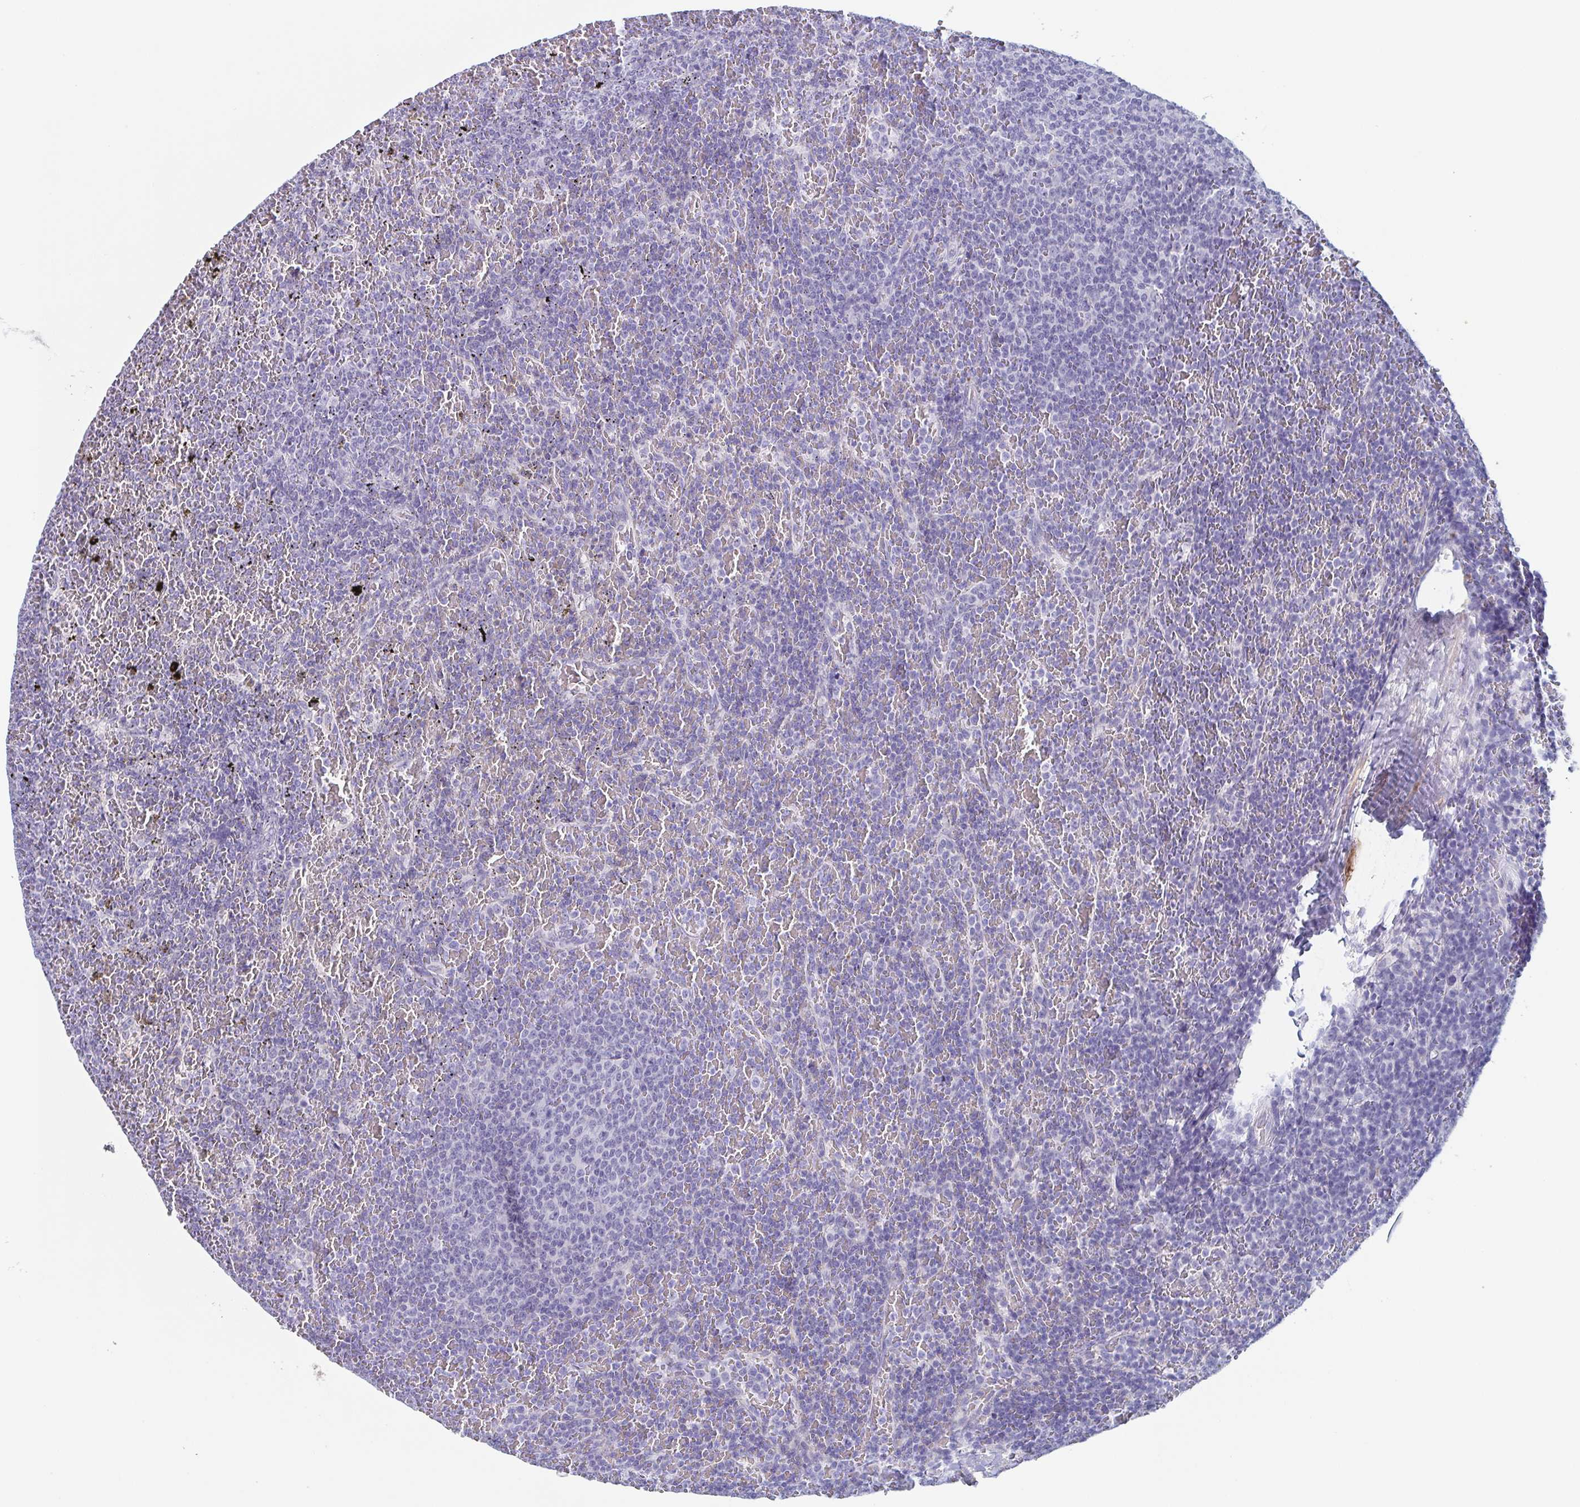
{"staining": {"intensity": "negative", "quantity": "none", "location": "none"}, "tissue": "lymphoma", "cell_type": "Tumor cells", "image_type": "cancer", "snomed": [{"axis": "morphology", "description": "Malignant lymphoma, non-Hodgkin's type, Low grade"}, {"axis": "topography", "description": "Spleen"}], "caption": "Immunohistochemical staining of lymphoma demonstrates no significant staining in tumor cells. Nuclei are stained in blue.", "gene": "TAGLN3", "patient": {"sex": "female", "age": 77}}